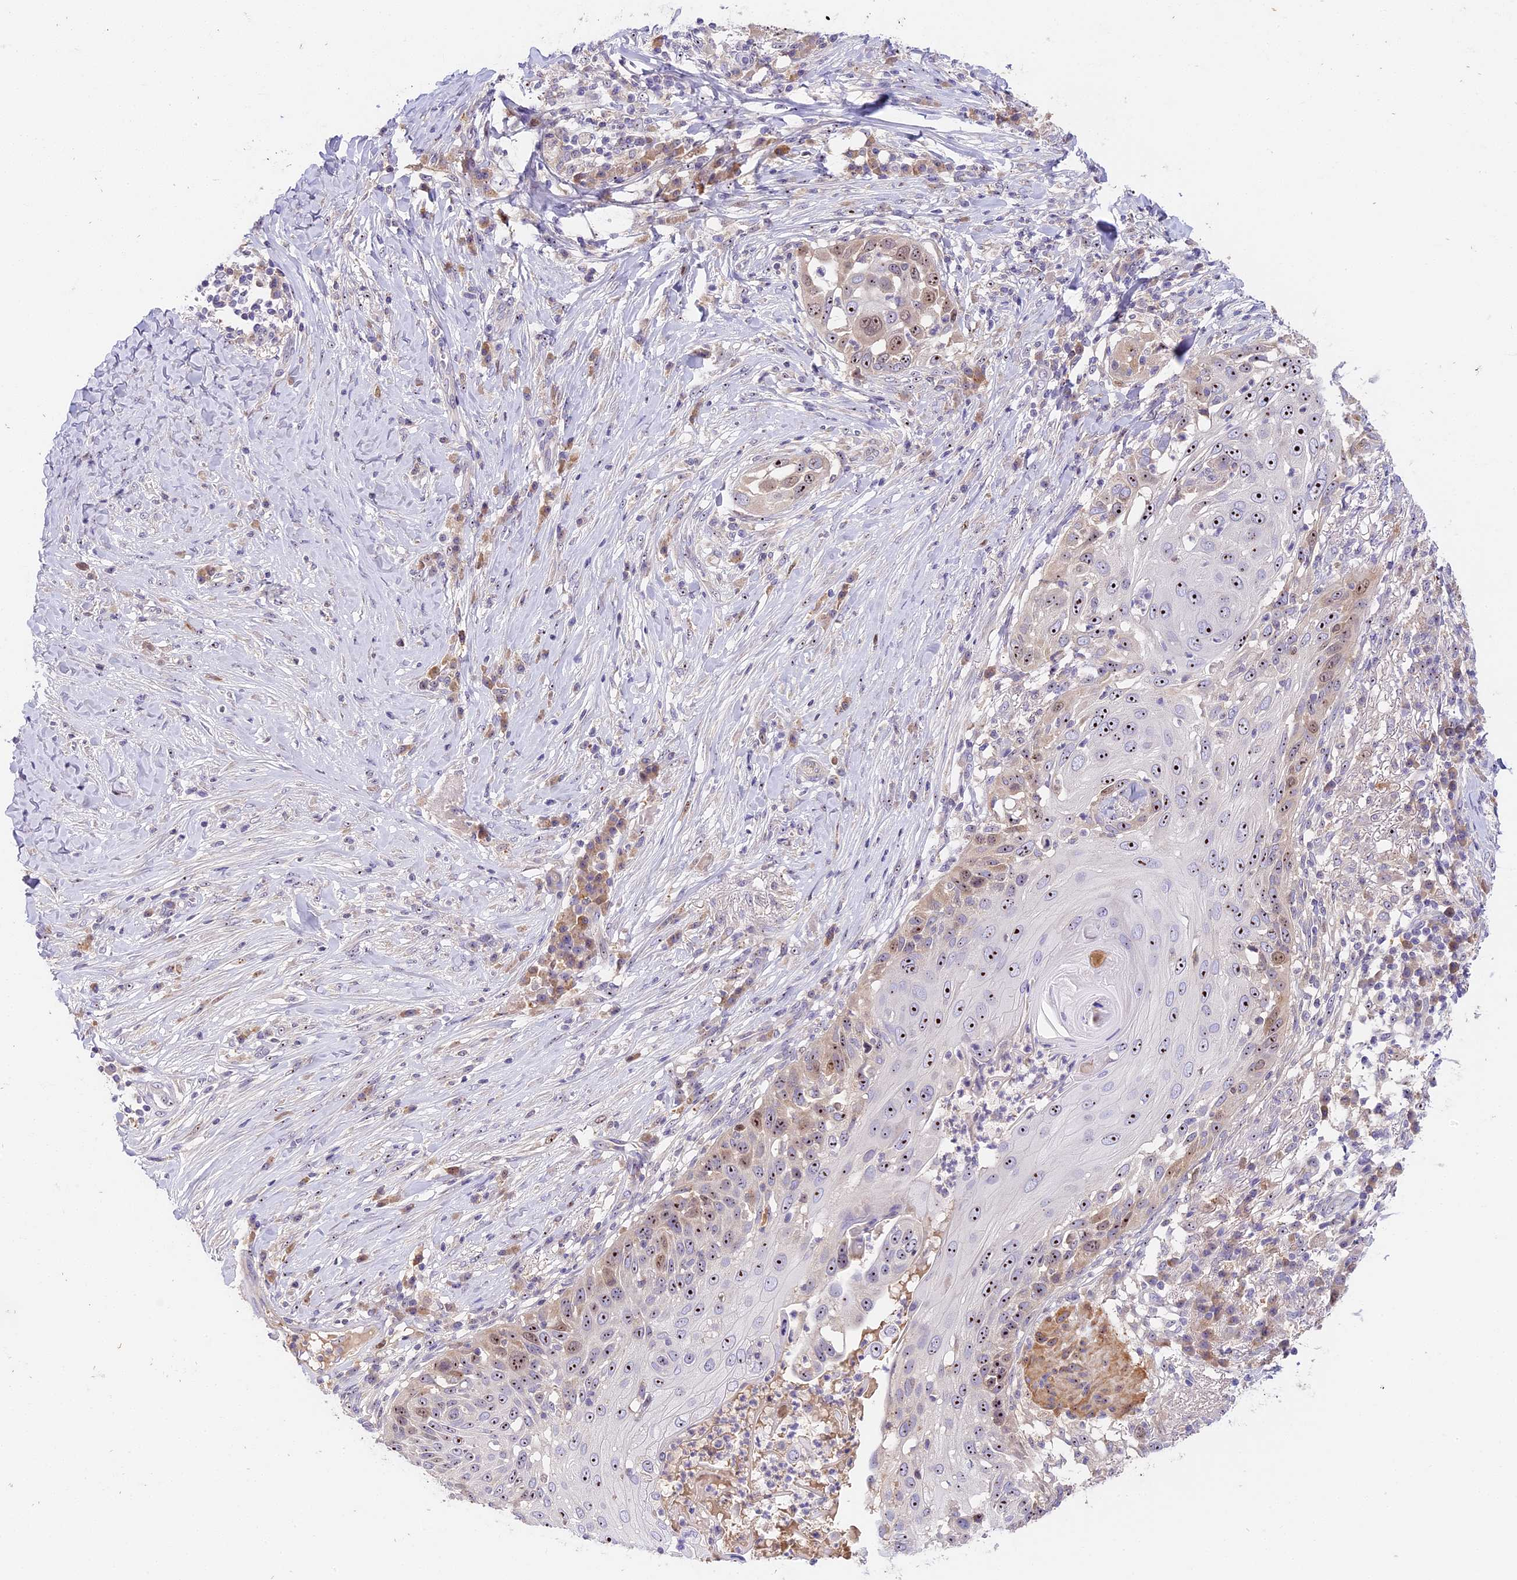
{"staining": {"intensity": "moderate", "quantity": ">75%", "location": "nuclear"}, "tissue": "skin cancer", "cell_type": "Tumor cells", "image_type": "cancer", "snomed": [{"axis": "morphology", "description": "Squamous cell carcinoma, NOS"}, {"axis": "topography", "description": "Skin"}], "caption": "Moderate nuclear expression is seen in approximately >75% of tumor cells in skin cancer.", "gene": "RAD51", "patient": {"sex": "female", "age": 44}}